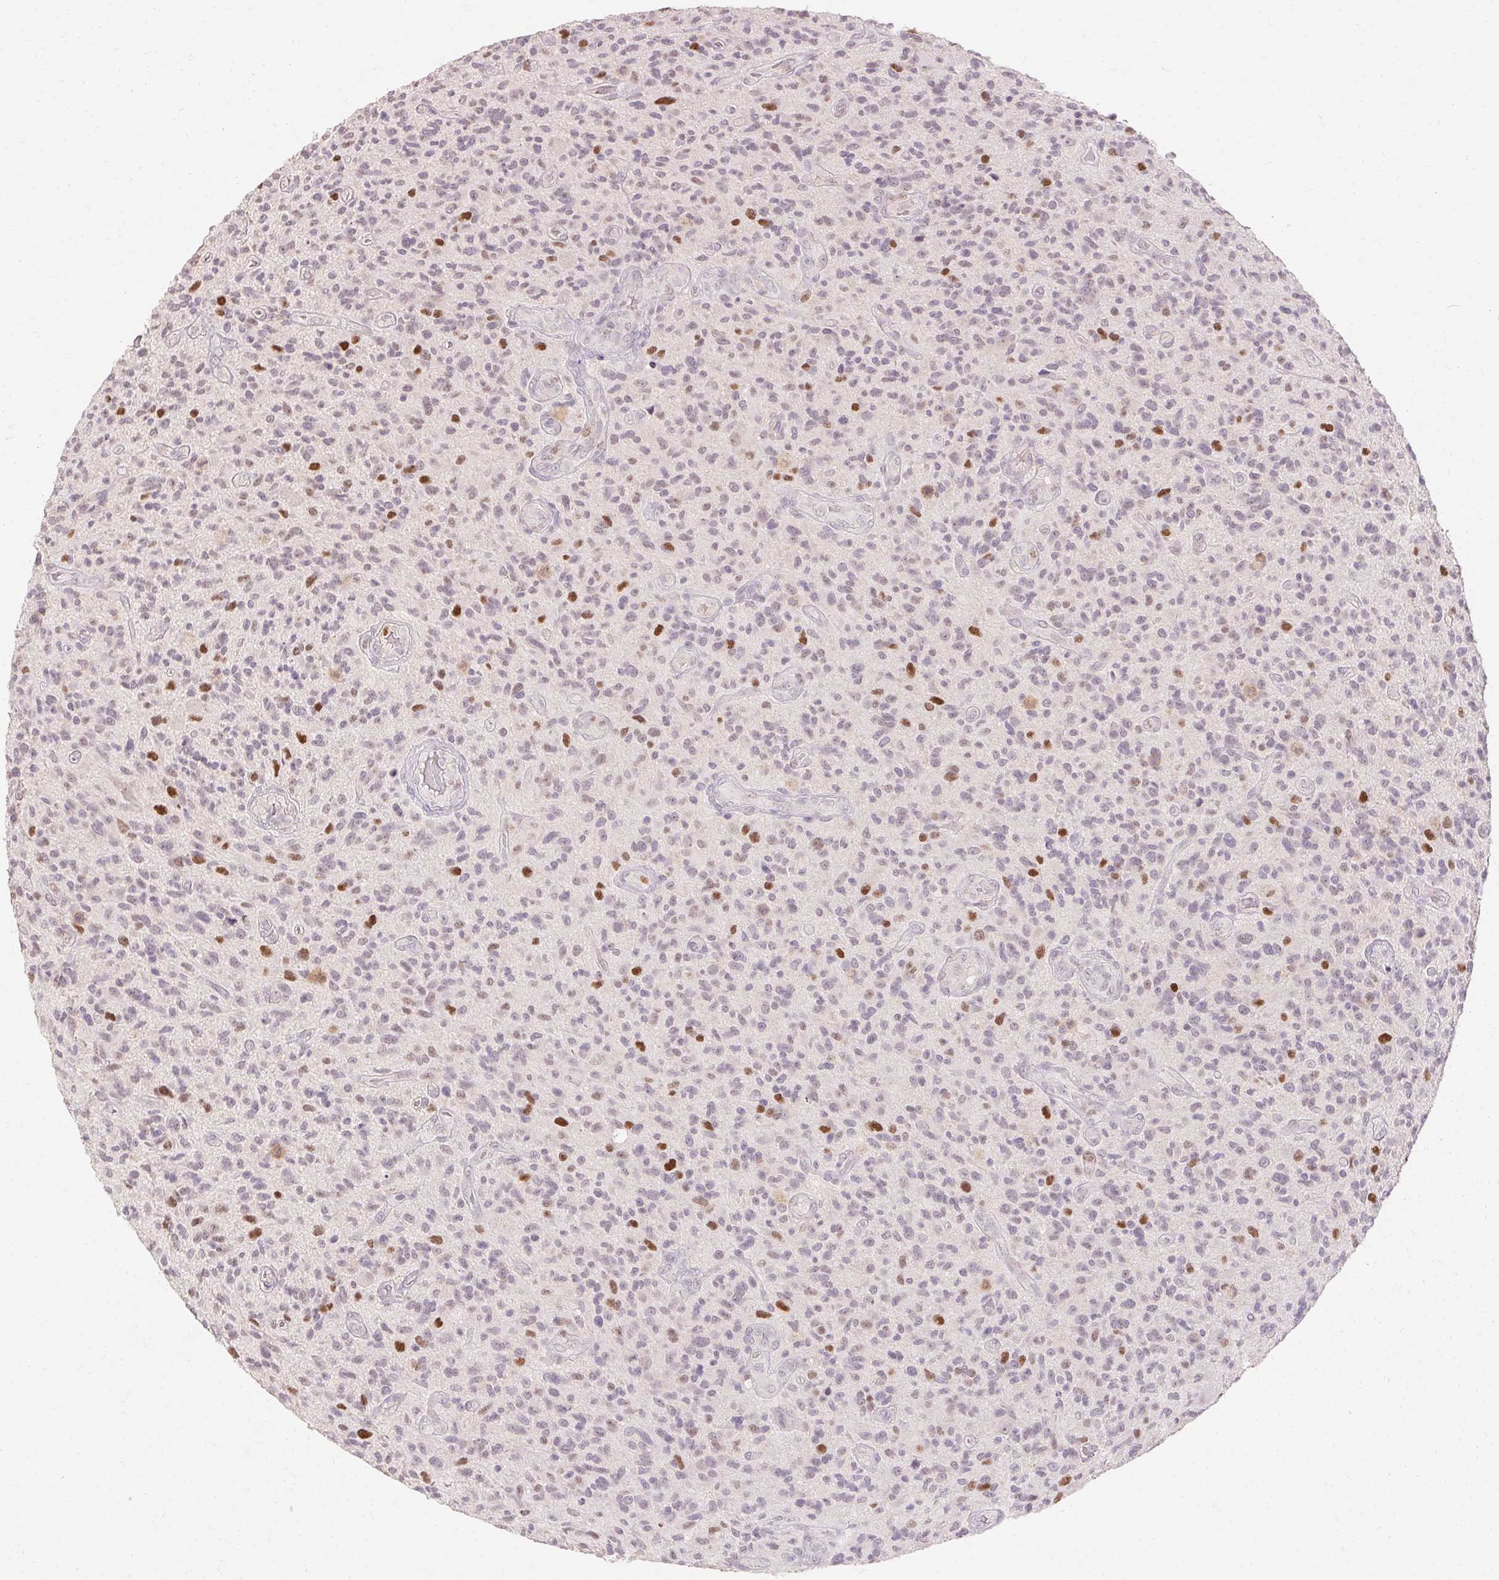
{"staining": {"intensity": "moderate", "quantity": "<25%", "location": "nuclear"}, "tissue": "glioma", "cell_type": "Tumor cells", "image_type": "cancer", "snomed": [{"axis": "morphology", "description": "Glioma, malignant, High grade"}, {"axis": "topography", "description": "Brain"}], "caption": "Tumor cells exhibit moderate nuclear expression in about <25% of cells in glioma. The protein of interest is stained brown, and the nuclei are stained in blue (DAB IHC with brightfield microscopy, high magnification).", "gene": "SKP2", "patient": {"sex": "male", "age": 47}}